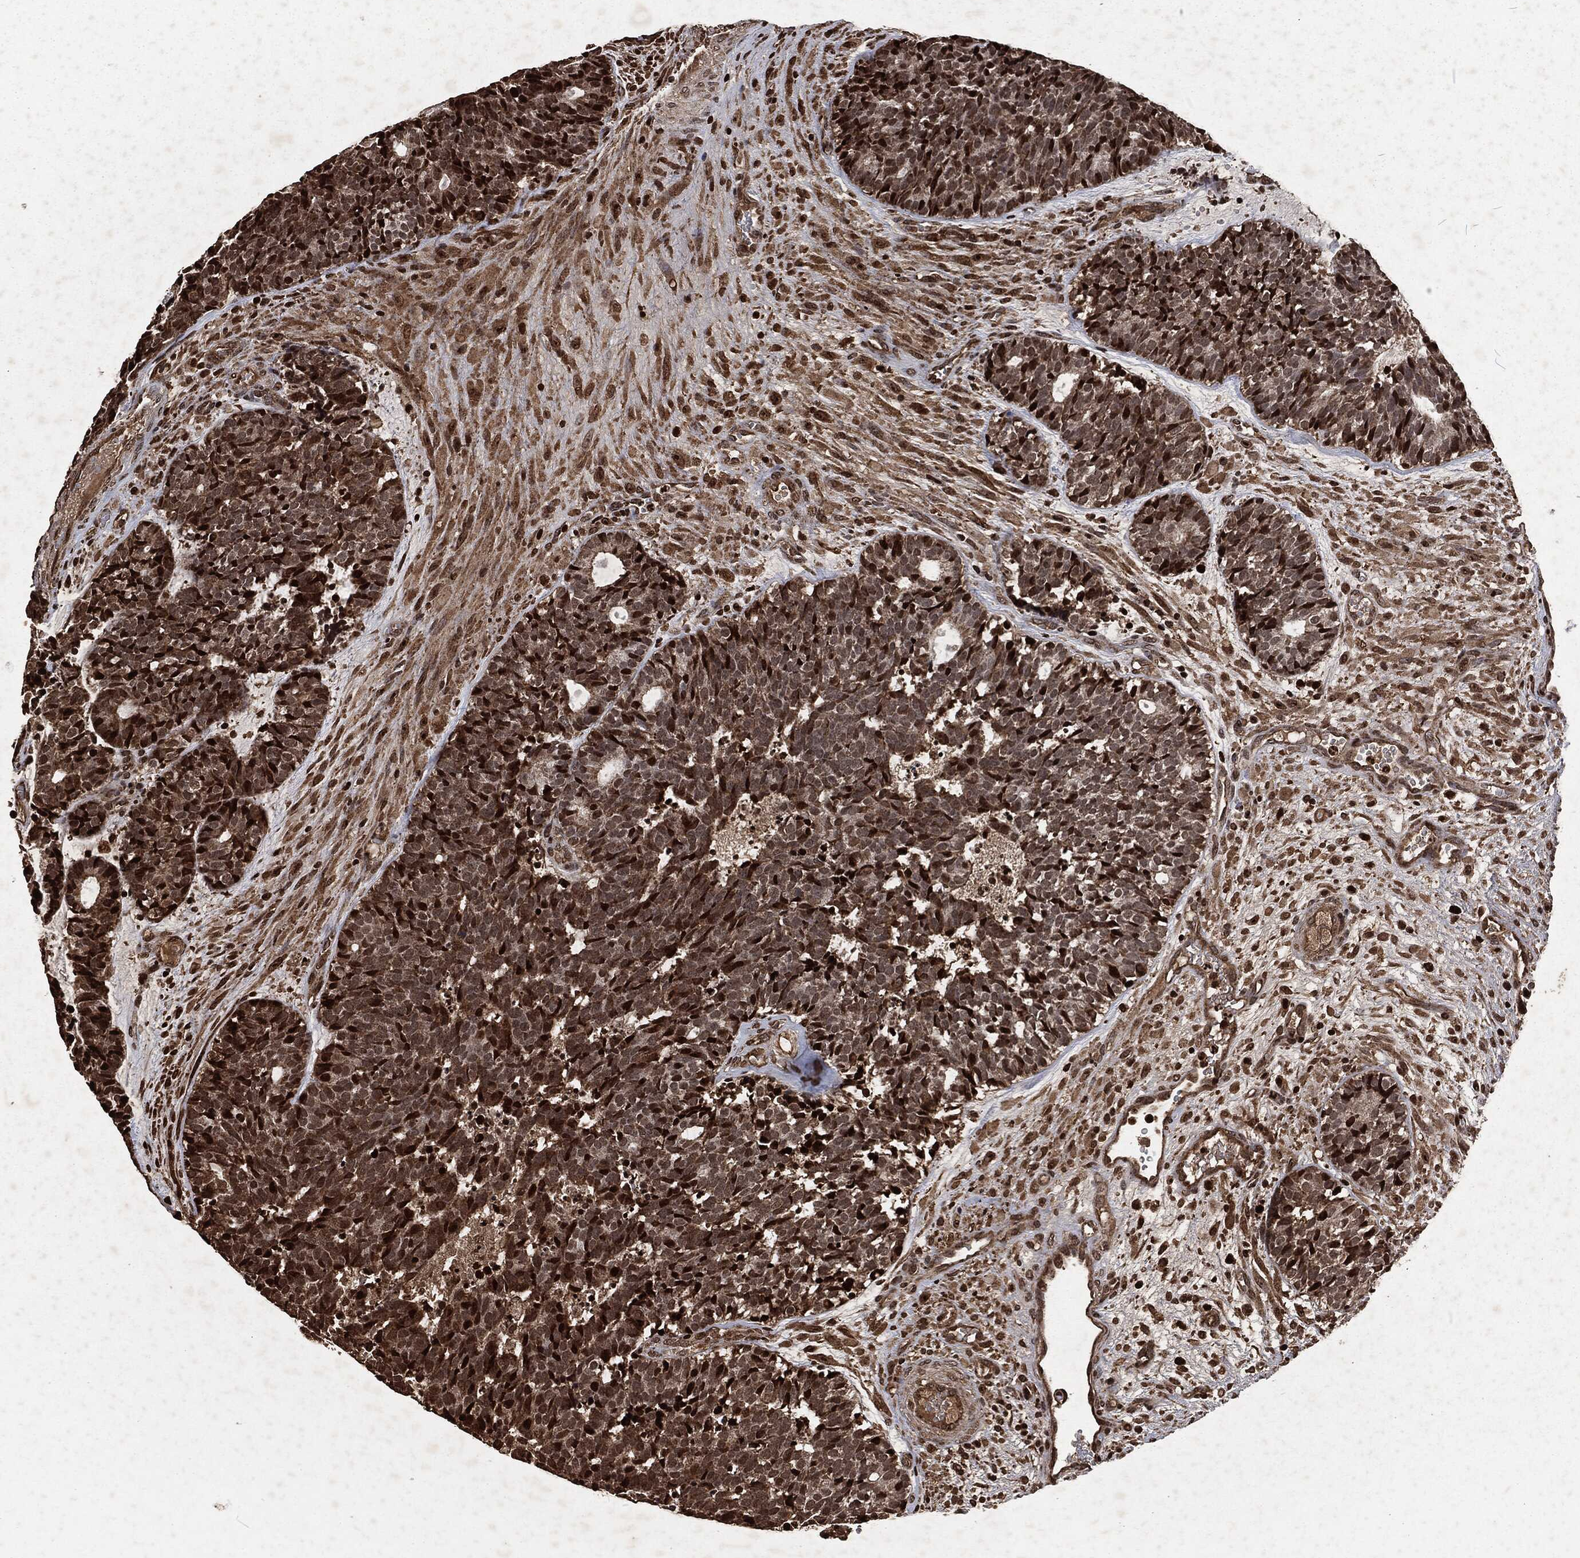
{"staining": {"intensity": "strong", "quantity": "<25%", "location": "cytoplasmic/membranous,nuclear"}, "tissue": "head and neck cancer", "cell_type": "Tumor cells", "image_type": "cancer", "snomed": [{"axis": "morphology", "description": "Adenocarcinoma, NOS"}, {"axis": "topography", "description": "Head-Neck"}], "caption": "A photomicrograph of human head and neck cancer (adenocarcinoma) stained for a protein exhibits strong cytoplasmic/membranous and nuclear brown staining in tumor cells.", "gene": "SNAI1", "patient": {"sex": "female", "age": 81}}